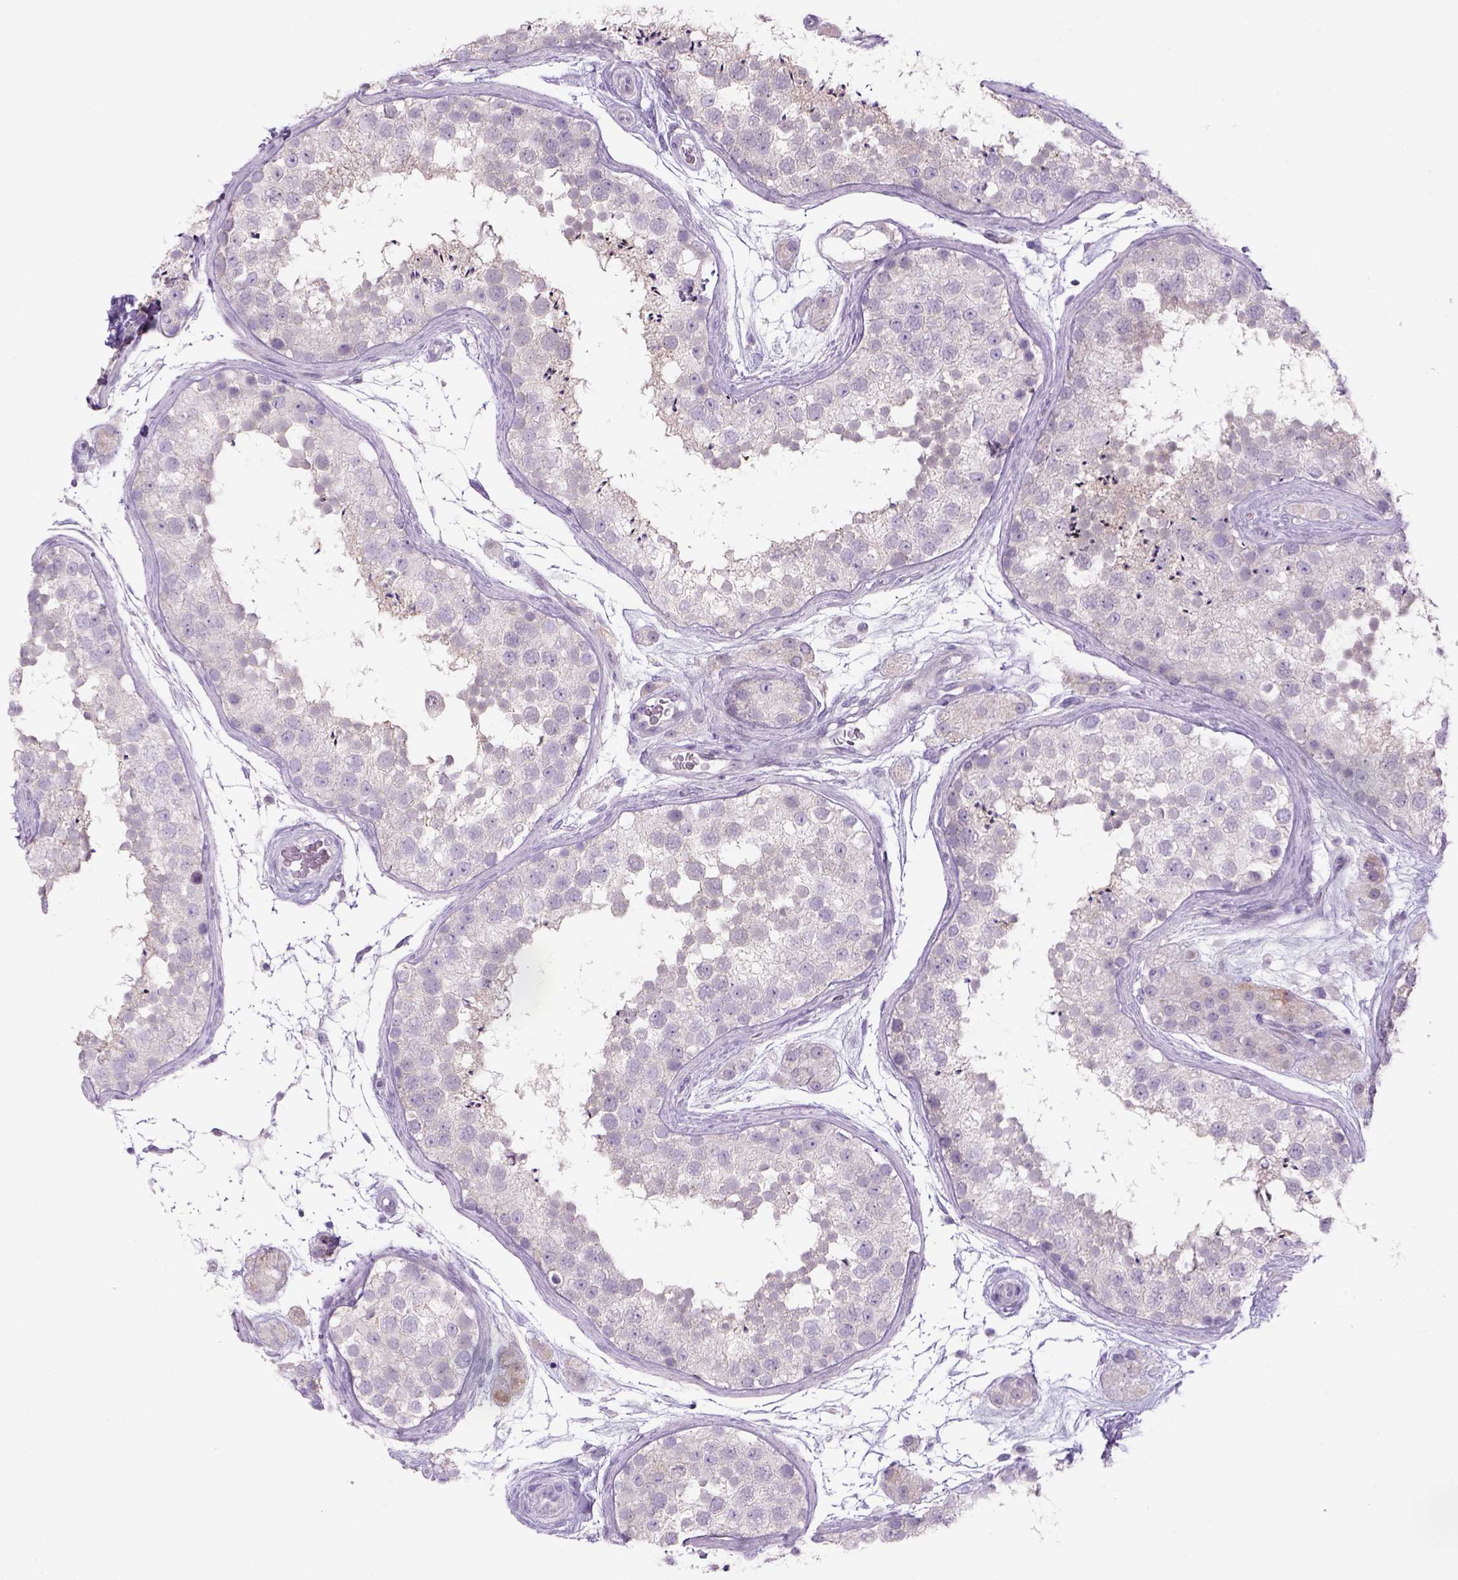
{"staining": {"intensity": "negative", "quantity": "none", "location": "none"}, "tissue": "testis", "cell_type": "Cells in seminiferous ducts", "image_type": "normal", "snomed": [{"axis": "morphology", "description": "Normal tissue, NOS"}, {"axis": "topography", "description": "Testis"}], "caption": "IHC of unremarkable testis exhibits no positivity in cells in seminiferous ducts. Nuclei are stained in blue.", "gene": "ADGRV1", "patient": {"sex": "male", "age": 41}}